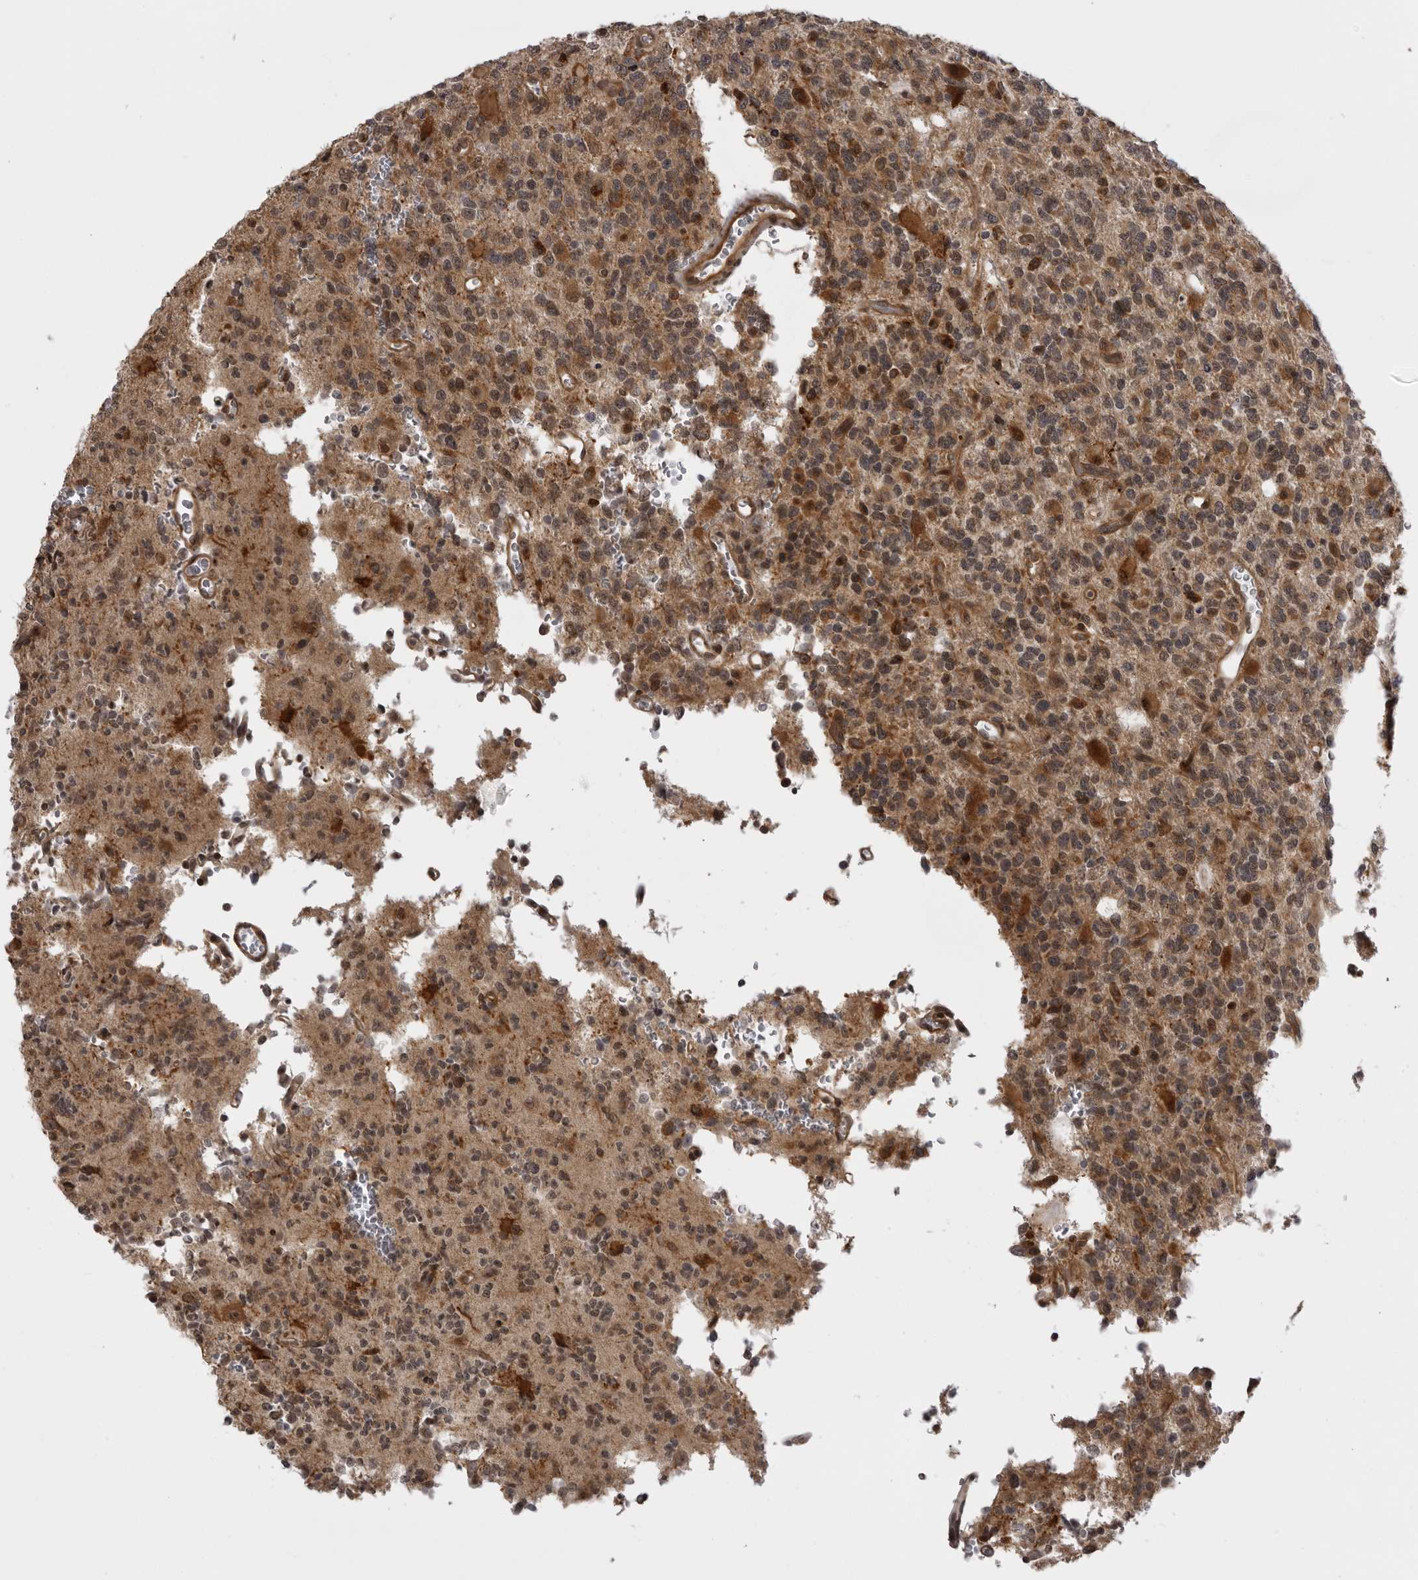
{"staining": {"intensity": "moderate", "quantity": "25%-75%", "location": "cytoplasmic/membranous"}, "tissue": "glioma", "cell_type": "Tumor cells", "image_type": "cancer", "snomed": [{"axis": "morphology", "description": "Glioma, malignant, High grade"}, {"axis": "topography", "description": "Brain"}], "caption": "The histopathology image shows a brown stain indicating the presence of a protein in the cytoplasmic/membranous of tumor cells in glioma.", "gene": "DNAH14", "patient": {"sex": "female", "age": 62}}